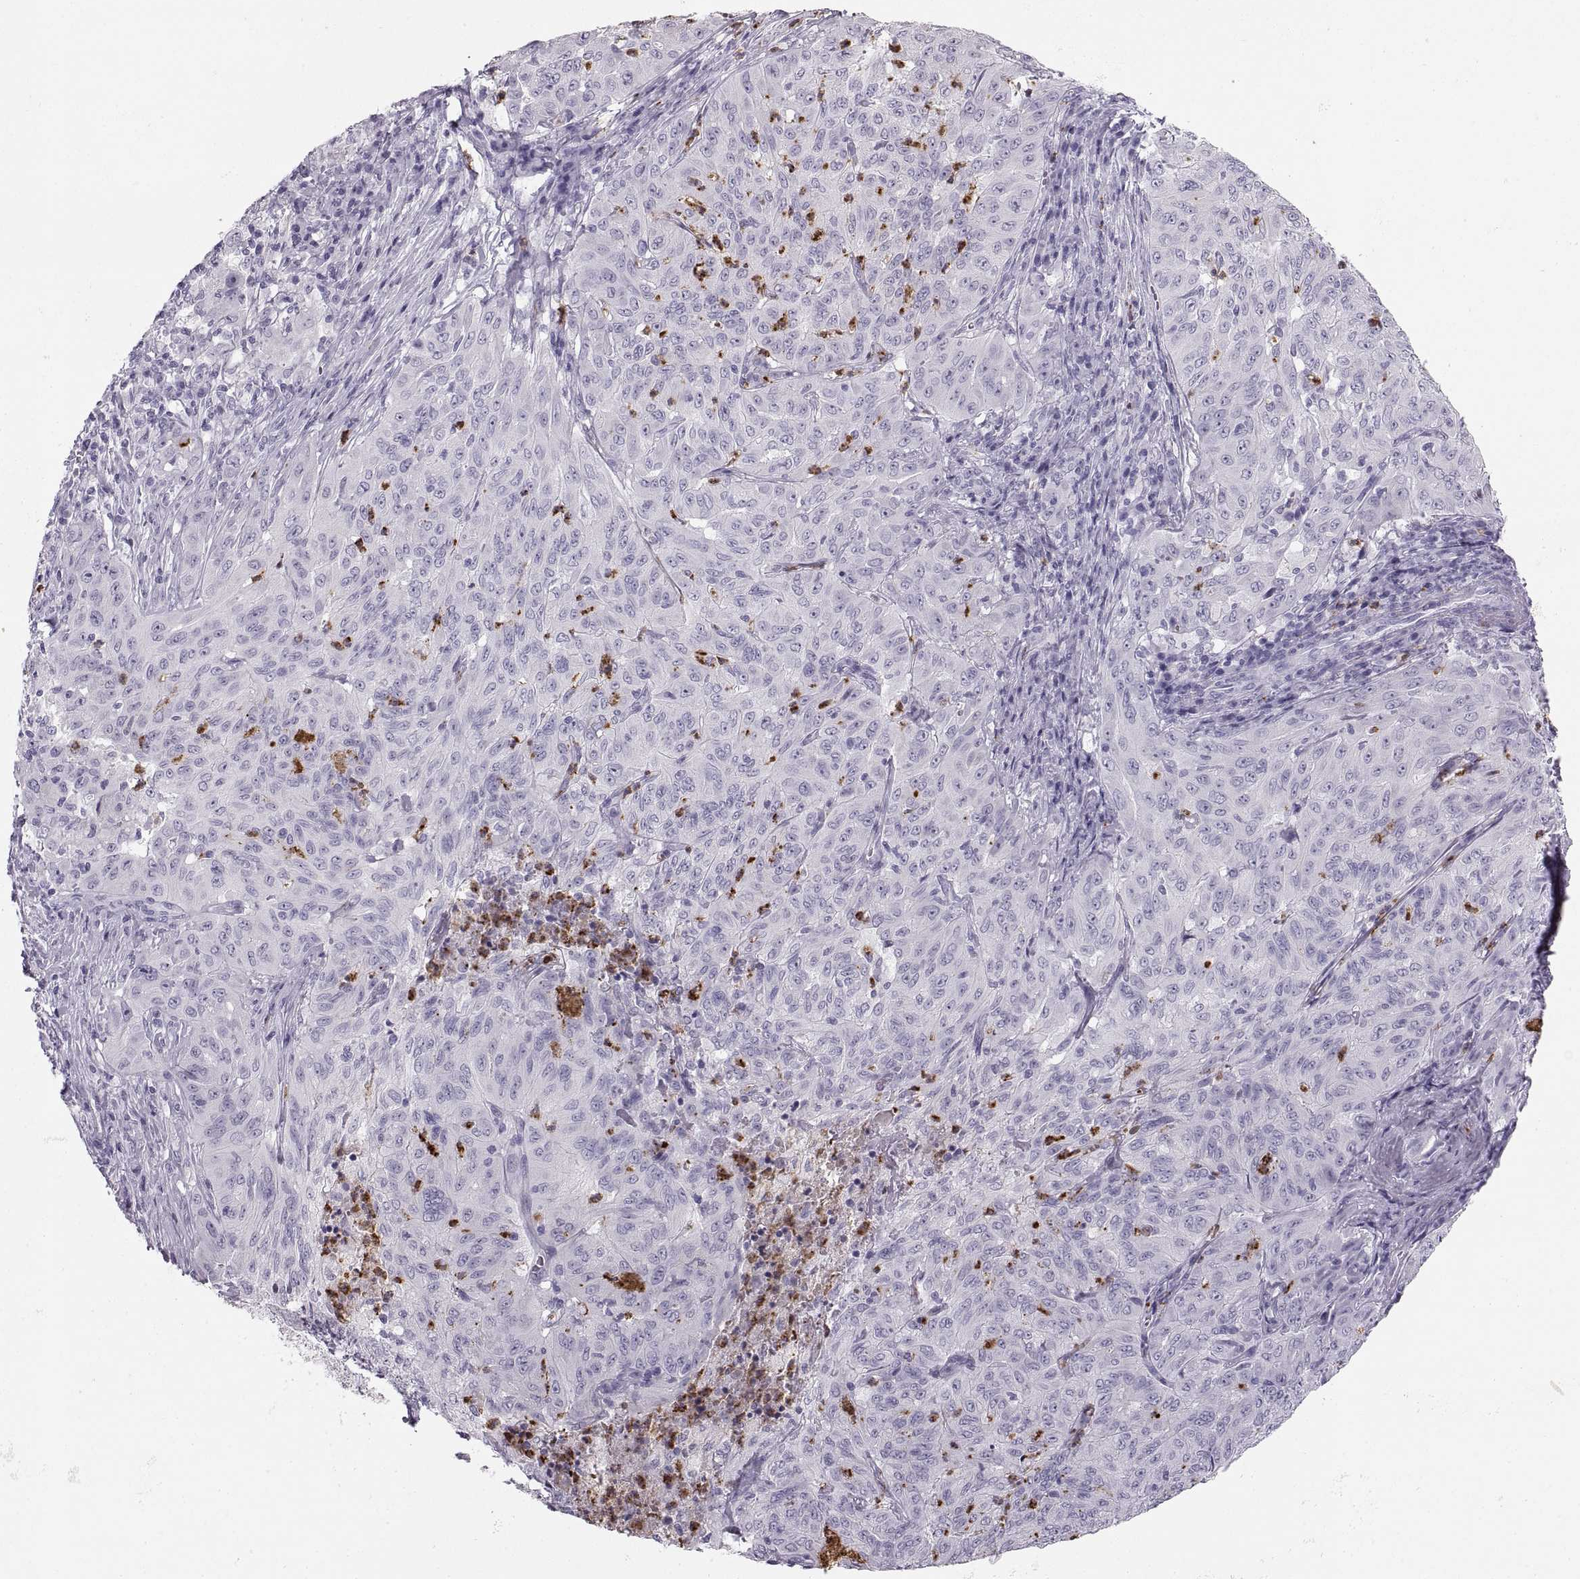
{"staining": {"intensity": "negative", "quantity": "none", "location": "none"}, "tissue": "pancreatic cancer", "cell_type": "Tumor cells", "image_type": "cancer", "snomed": [{"axis": "morphology", "description": "Adenocarcinoma, NOS"}, {"axis": "topography", "description": "Pancreas"}], "caption": "DAB immunohistochemical staining of human pancreatic cancer (adenocarcinoma) reveals no significant staining in tumor cells.", "gene": "MILR1", "patient": {"sex": "male", "age": 63}}